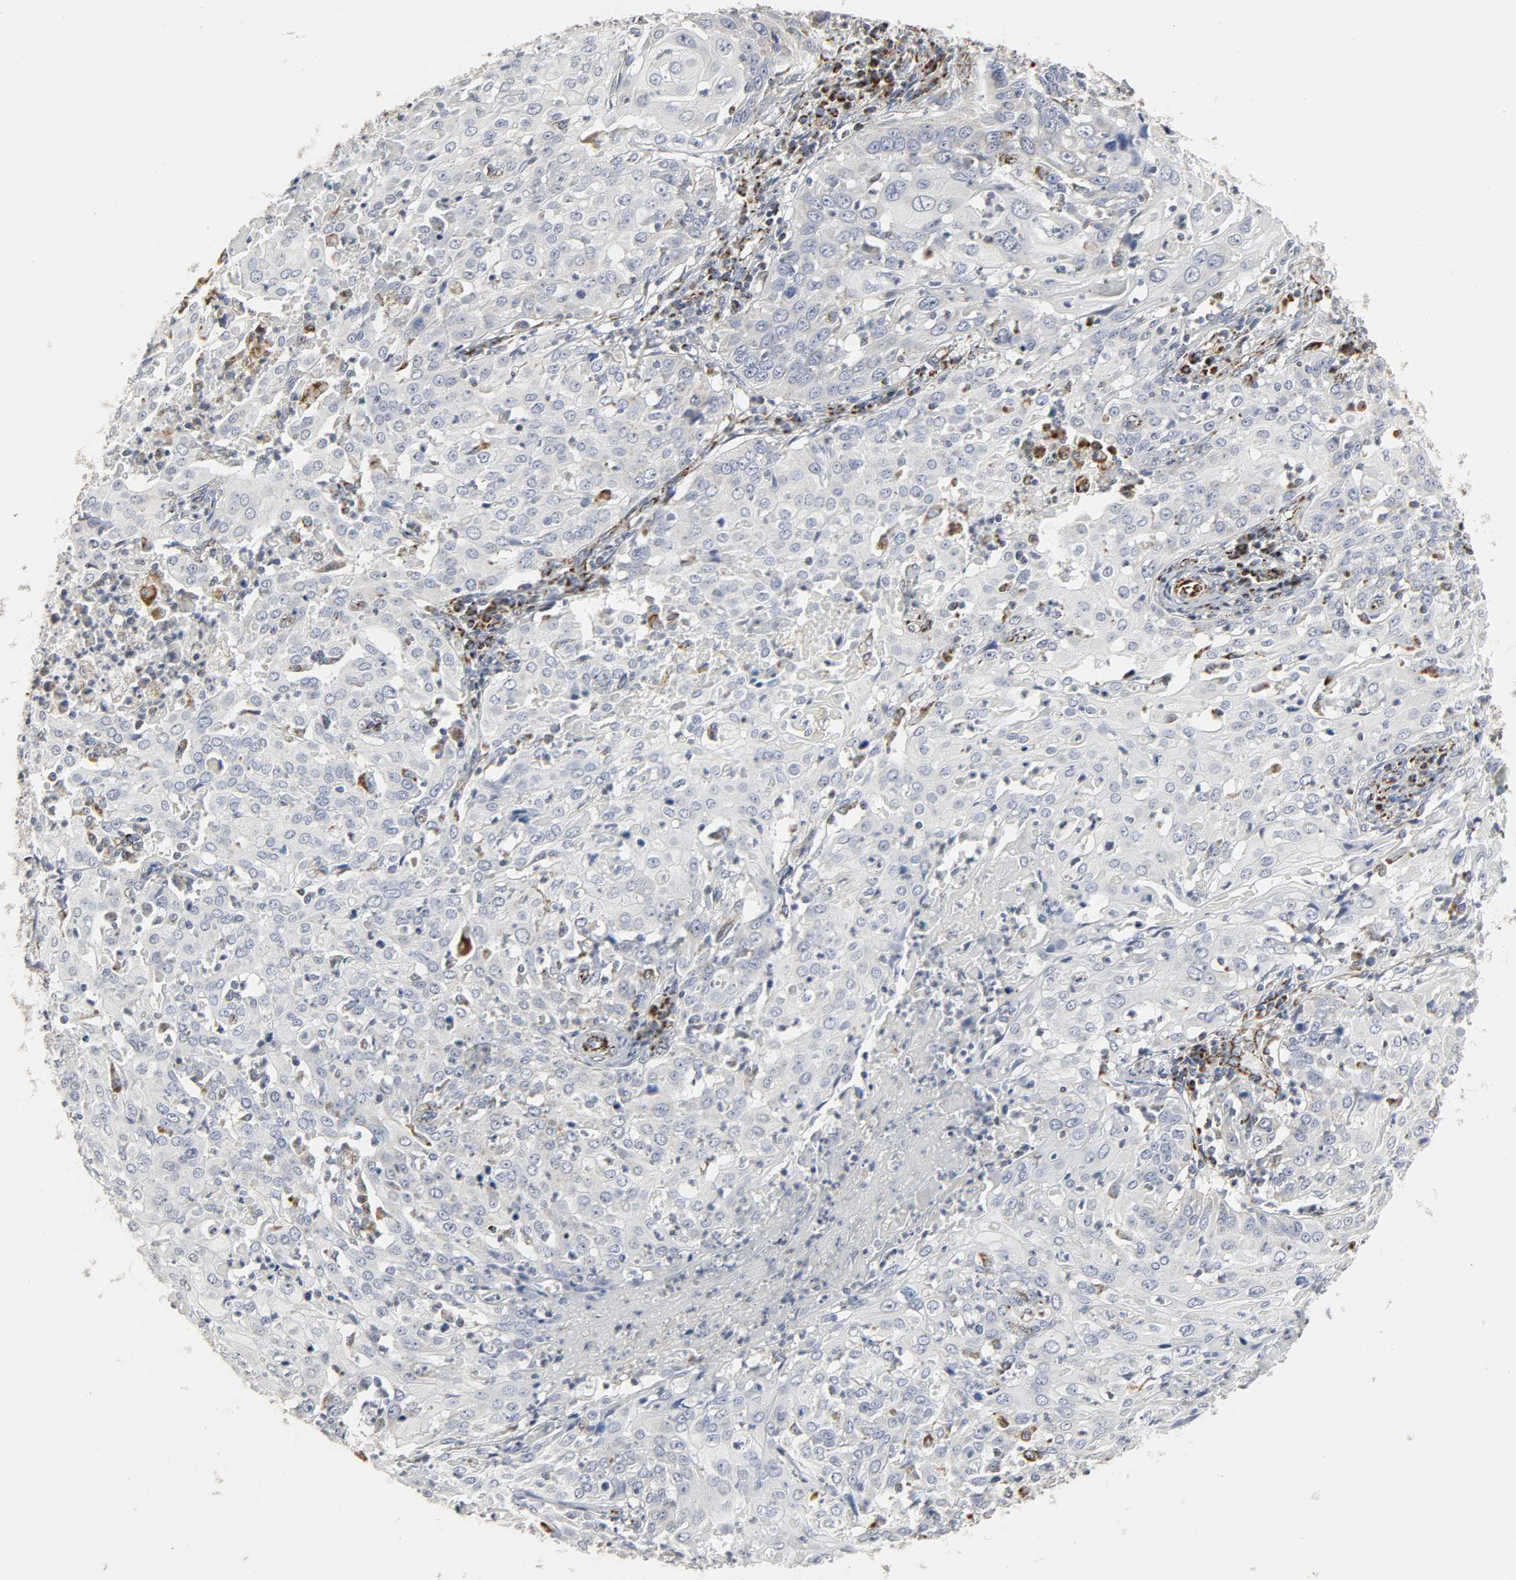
{"staining": {"intensity": "negative", "quantity": "none", "location": "none"}, "tissue": "cervical cancer", "cell_type": "Tumor cells", "image_type": "cancer", "snomed": [{"axis": "morphology", "description": "Squamous cell carcinoma, NOS"}, {"axis": "topography", "description": "Cervix"}], "caption": "This is an immunohistochemistry photomicrograph of human cervical cancer (squamous cell carcinoma). There is no expression in tumor cells.", "gene": "ACAT1", "patient": {"sex": "female", "age": 39}}